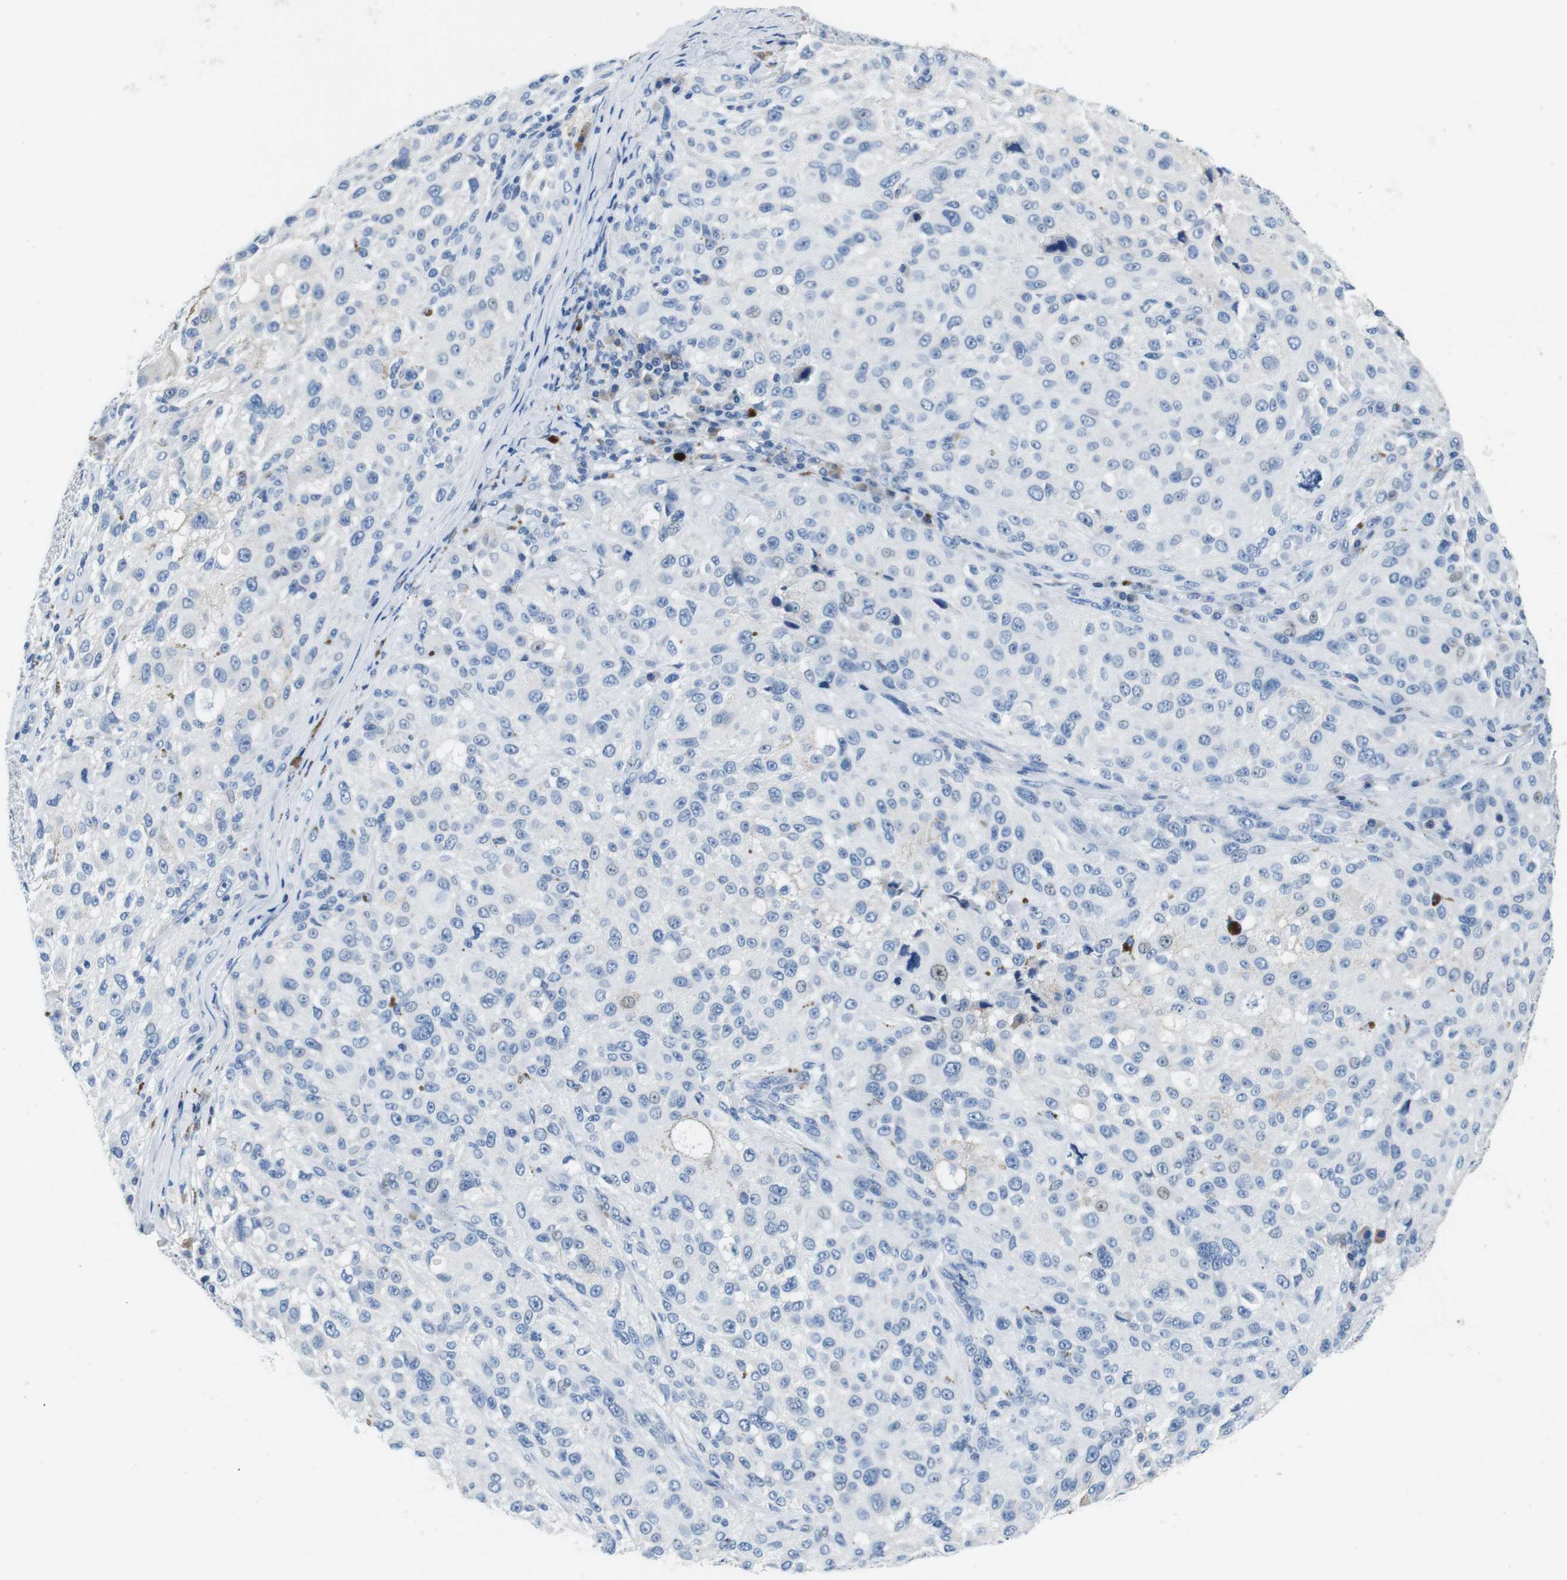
{"staining": {"intensity": "negative", "quantity": "none", "location": "none"}, "tissue": "melanoma", "cell_type": "Tumor cells", "image_type": "cancer", "snomed": [{"axis": "morphology", "description": "Necrosis, NOS"}, {"axis": "morphology", "description": "Malignant melanoma, NOS"}, {"axis": "topography", "description": "Skin"}], "caption": "Immunohistochemical staining of melanoma reveals no significant positivity in tumor cells.", "gene": "IGHD", "patient": {"sex": "female", "age": 87}}